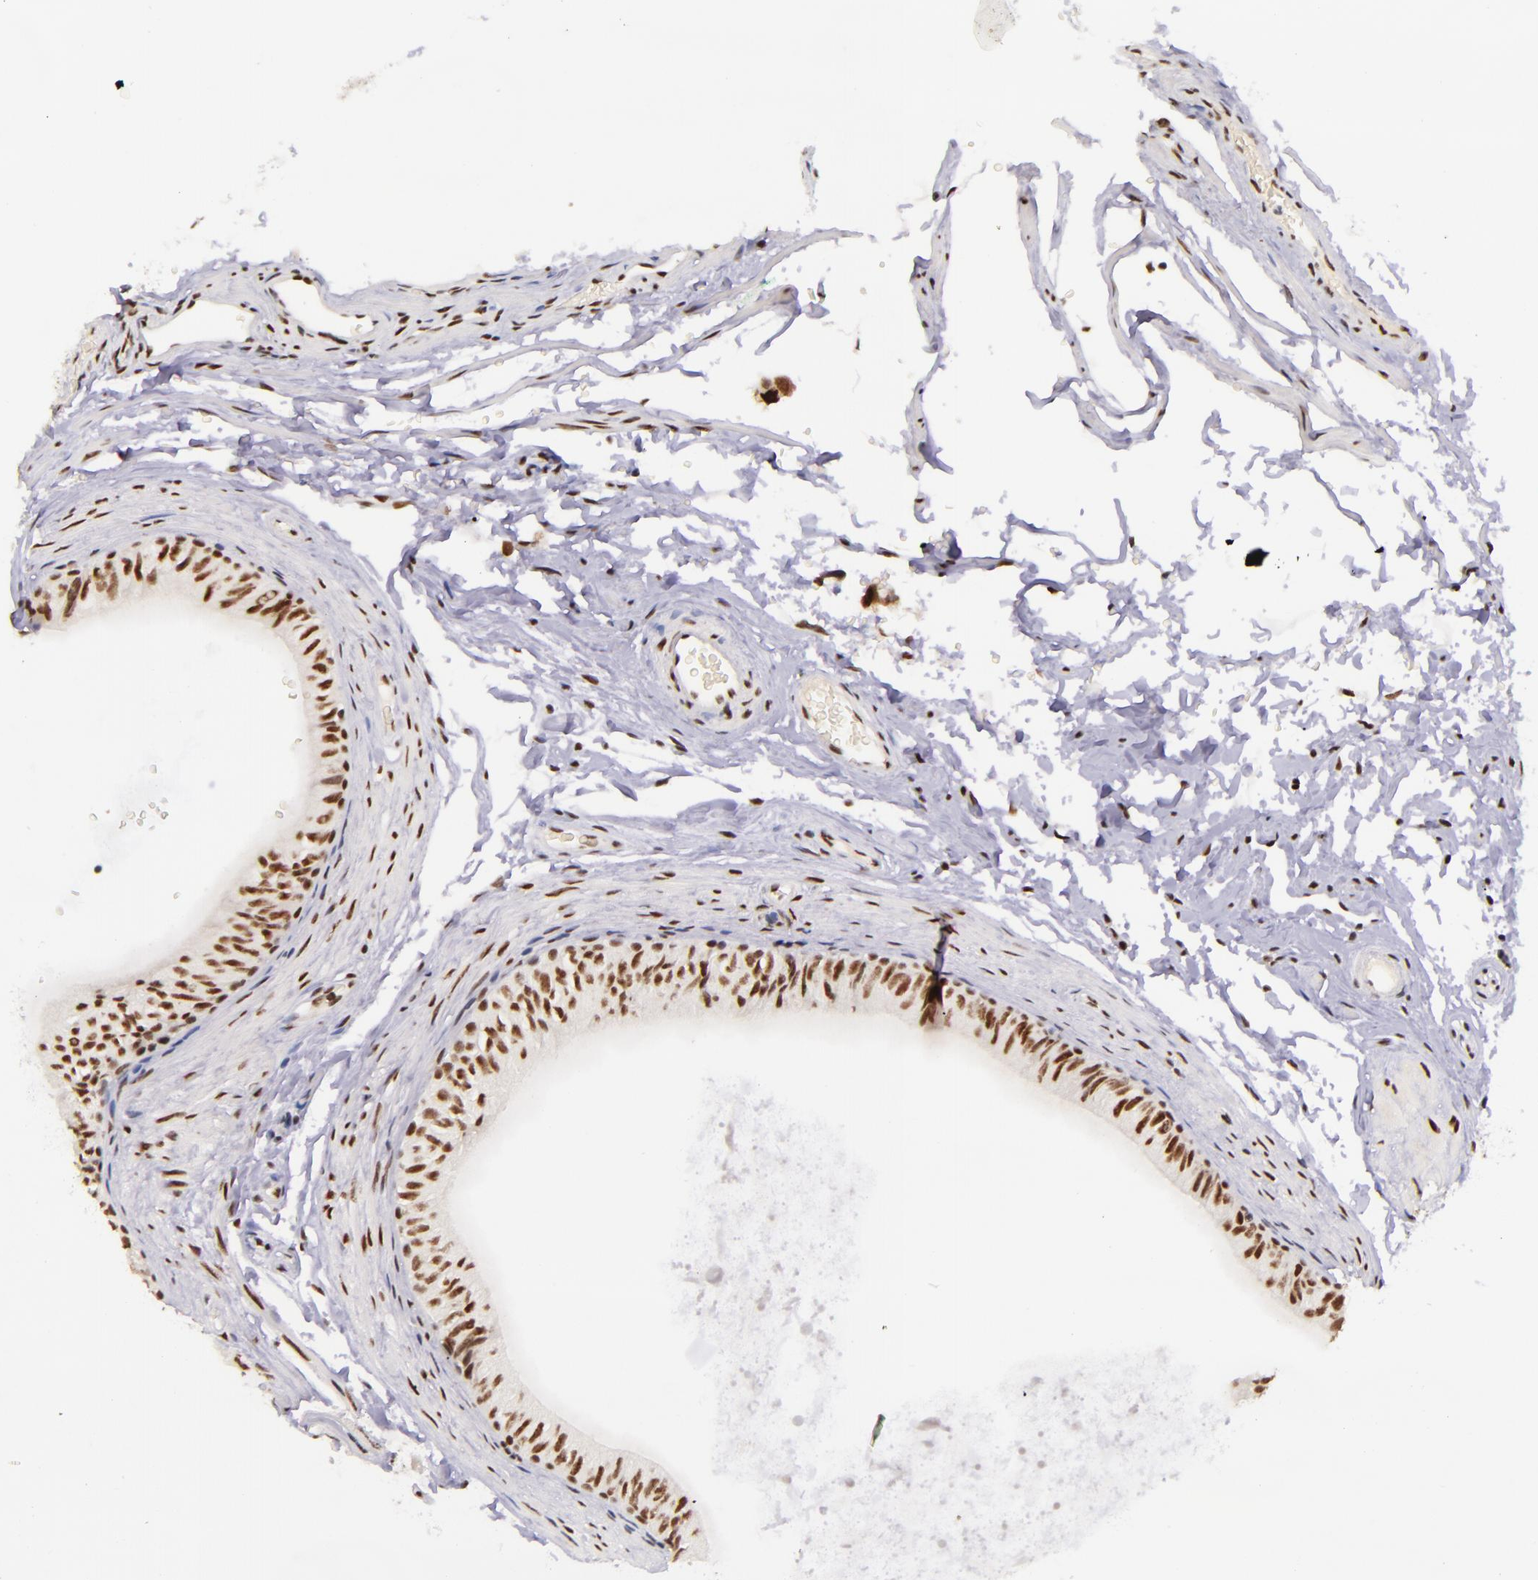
{"staining": {"intensity": "strong", "quantity": ">75%", "location": "nuclear"}, "tissue": "epididymis", "cell_type": "Glandular cells", "image_type": "normal", "snomed": [{"axis": "morphology", "description": "Normal tissue, NOS"}, {"axis": "topography", "description": "Testis"}, {"axis": "topography", "description": "Epididymis"}], "caption": "Benign epididymis displays strong nuclear expression in approximately >75% of glandular cells.", "gene": "GPKOW", "patient": {"sex": "male", "age": 36}}